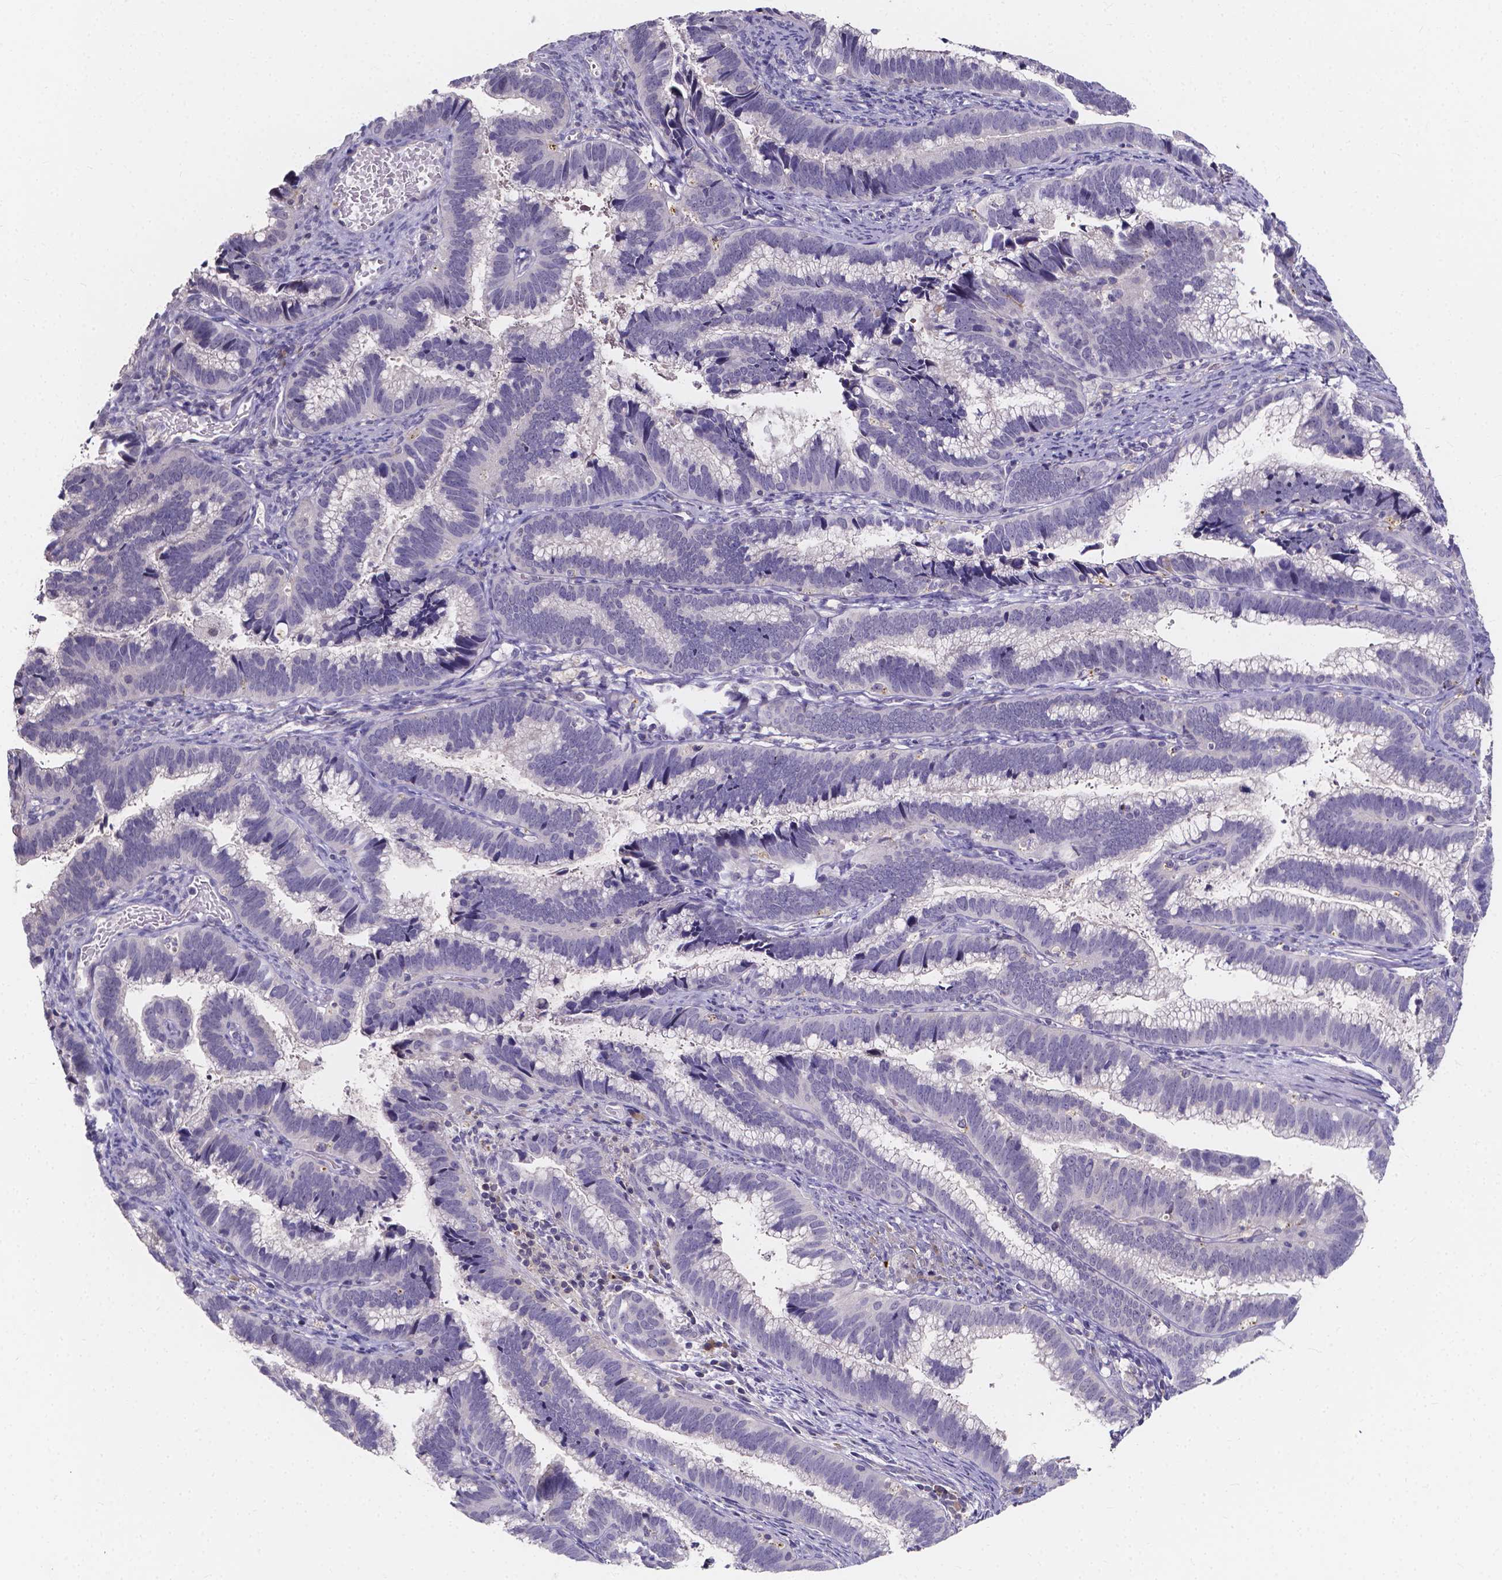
{"staining": {"intensity": "negative", "quantity": "none", "location": "none"}, "tissue": "cervical cancer", "cell_type": "Tumor cells", "image_type": "cancer", "snomed": [{"axis": "morphology", "description": "Adenocarcinoma, NOS"}, {"axis": "topography", "description": "Cervix"}], "caption": "The immunohistochemistry (IHC) micrograph has no significant expression in tumor cells of cervical cancer (adenocarcinoma) tissue.", "gene": "SPOCD1", "patient": {"sex": "female", "age": 61}}